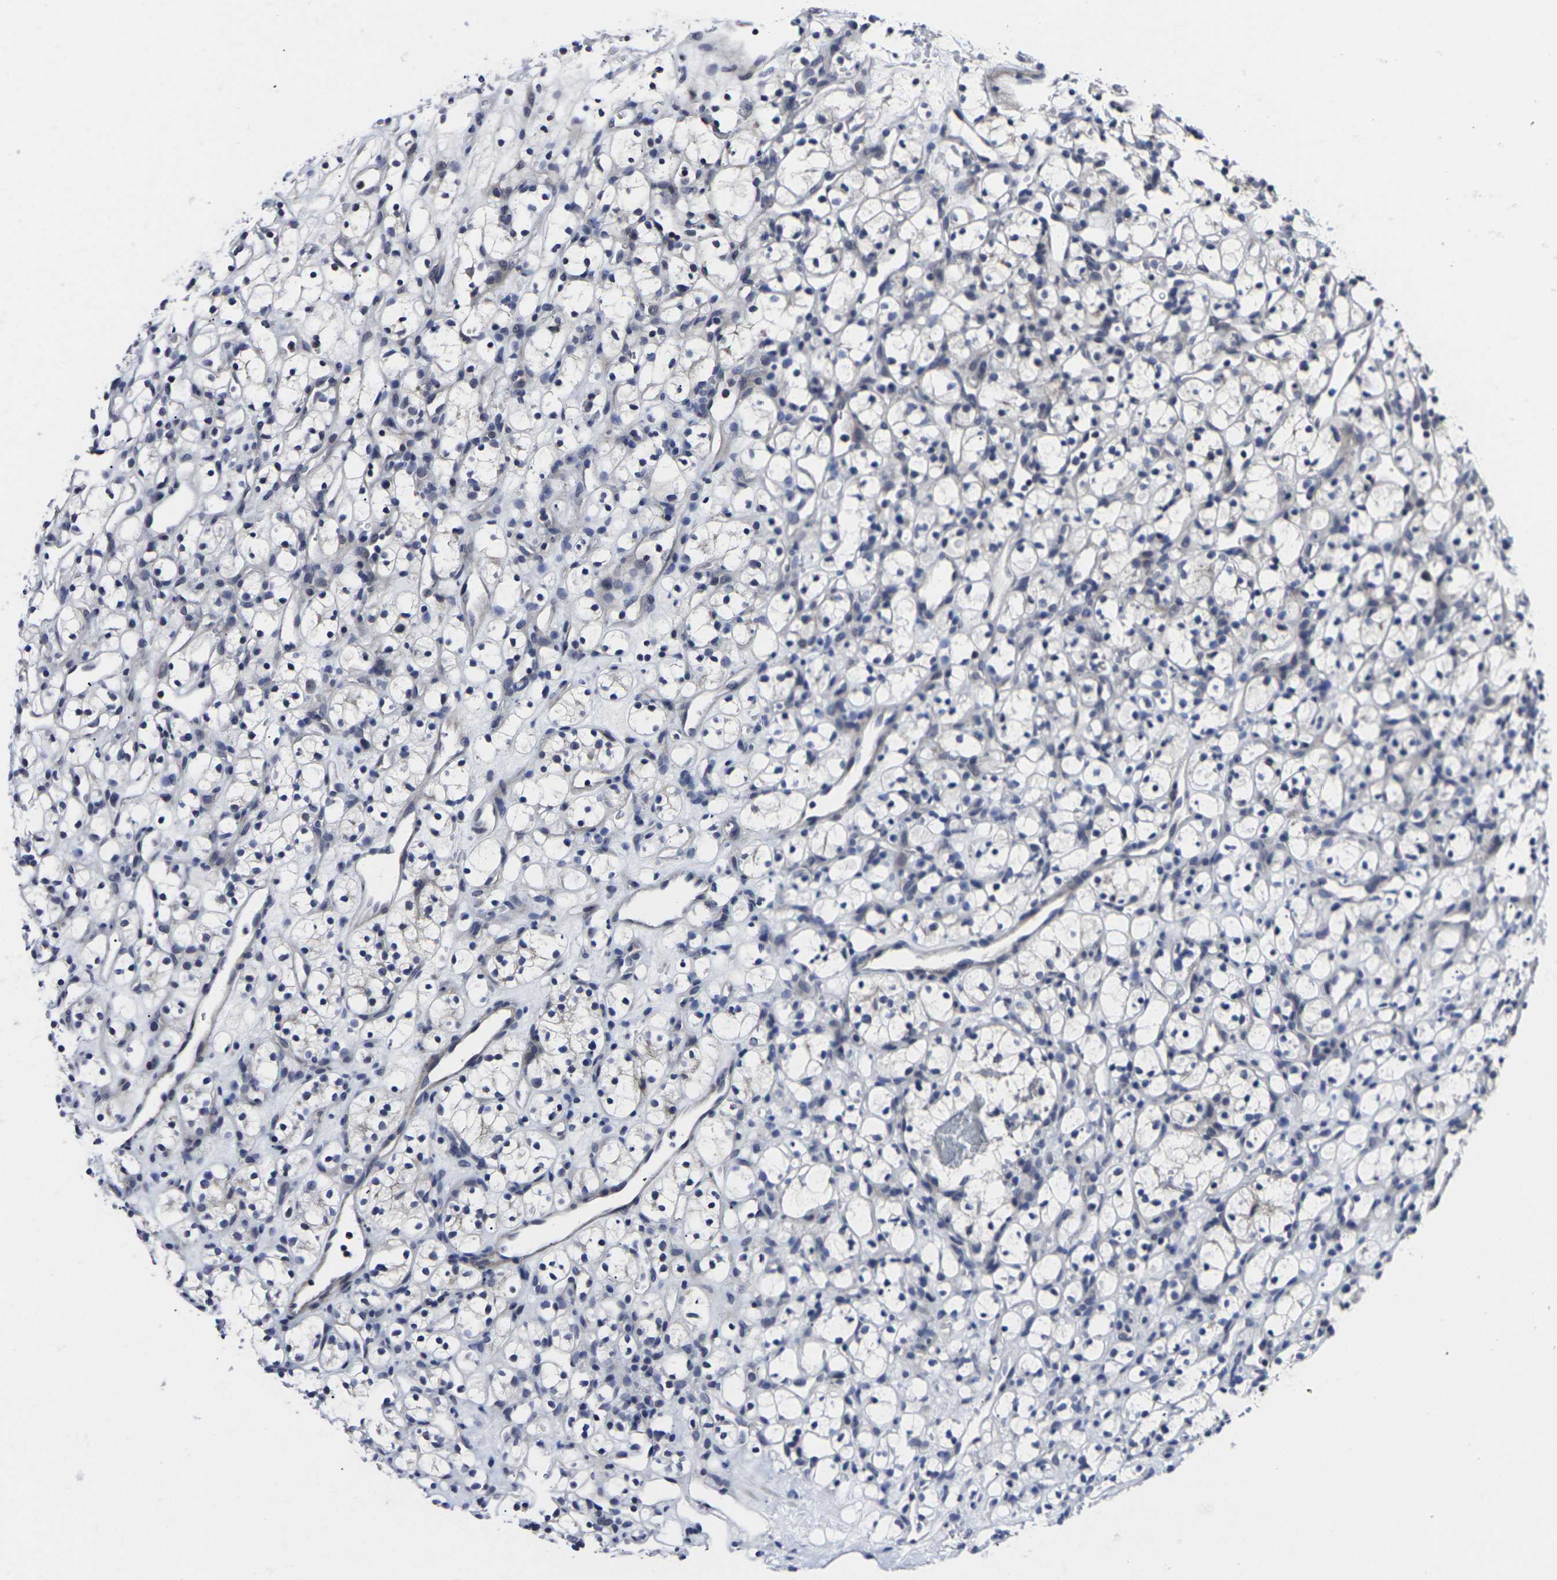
{"staining": {"intensity": "negative", "quantity": "none", "location": "none"}, "tissue": "renal cancer", "cell_type": "Tumor cells", "image_type": "cancer", "snomed": [{"axis": "morphology", "description": "Adenocarcinoma, NOS"}, {"axis": "topography", "description": "Kidney"}], "caption": "An image of renal adenocarcinoma stained for a protein exhibits no brown staining in tumor cells. Nuclei are stained in blue.", "gene": "MSANTD4", "patient": {"sex": "female", "age": 60}}